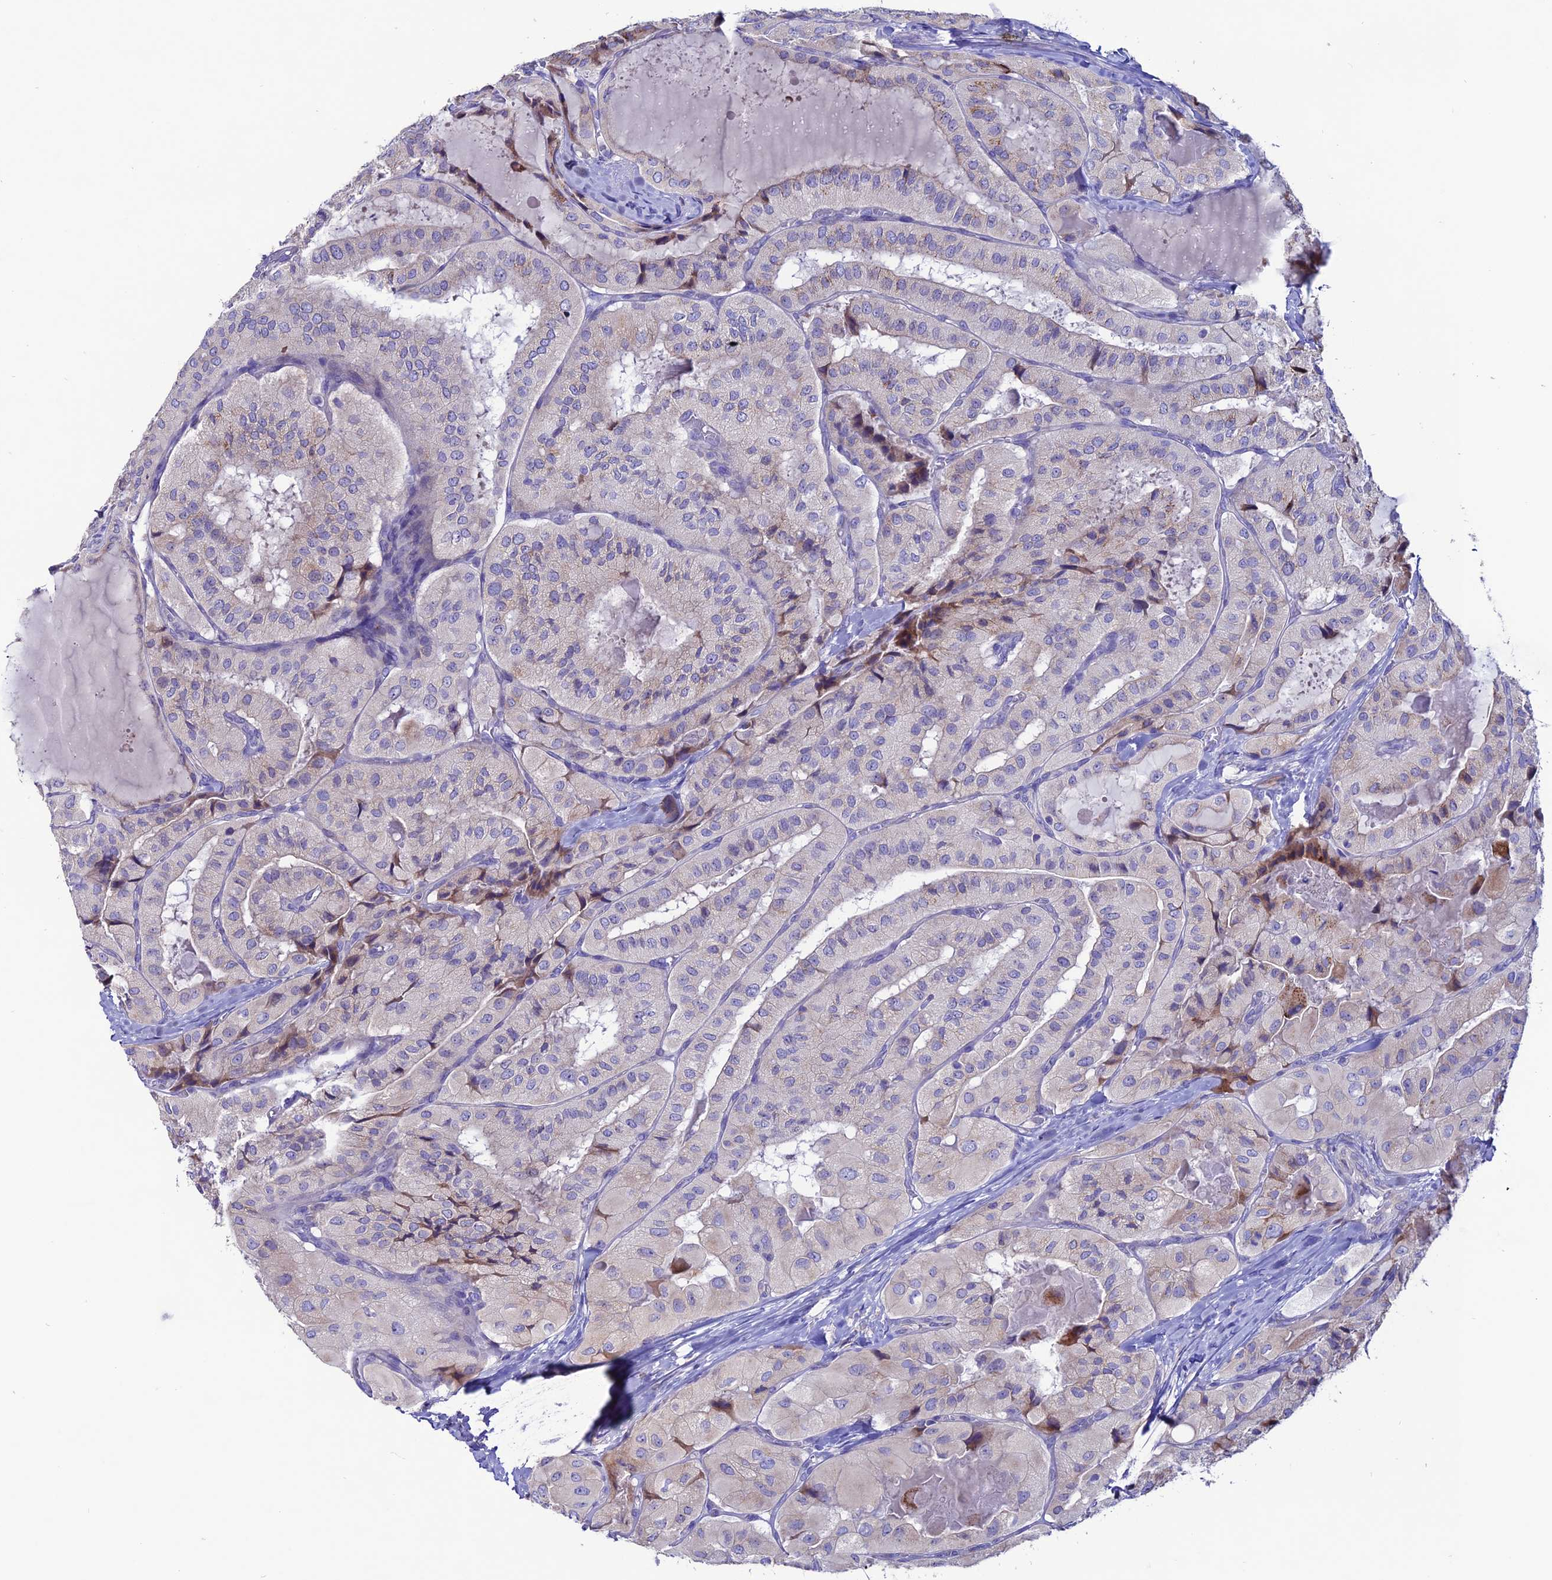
{"staining": {"intensity": "moderate", "quantity": "25%-75%", "location": "cytoplasmic/membranous"}, "tissue": "thyroid cancer", "cell_type": "Tumor cells", "image_type": "cancer", "snomed": [{"axis": "morphology", "description": "Normal tissue, NOS"}, {"axis": "morphology", "description": "Papillary adenocarcinoma, NOS"}, {"axis": "topography", "description": "Thyroid gland"}], "caption": "An immunohistochemistry histopathology image of neoplastic tissue is shown. Protein staining in brown highlights moderate cytoplasmic/membranous positivity in papillary adenocarcinoma (thyroid) within tumor cells.", "gene": "OR51Q1", "patient": {"sex": "female", "age": 59}}